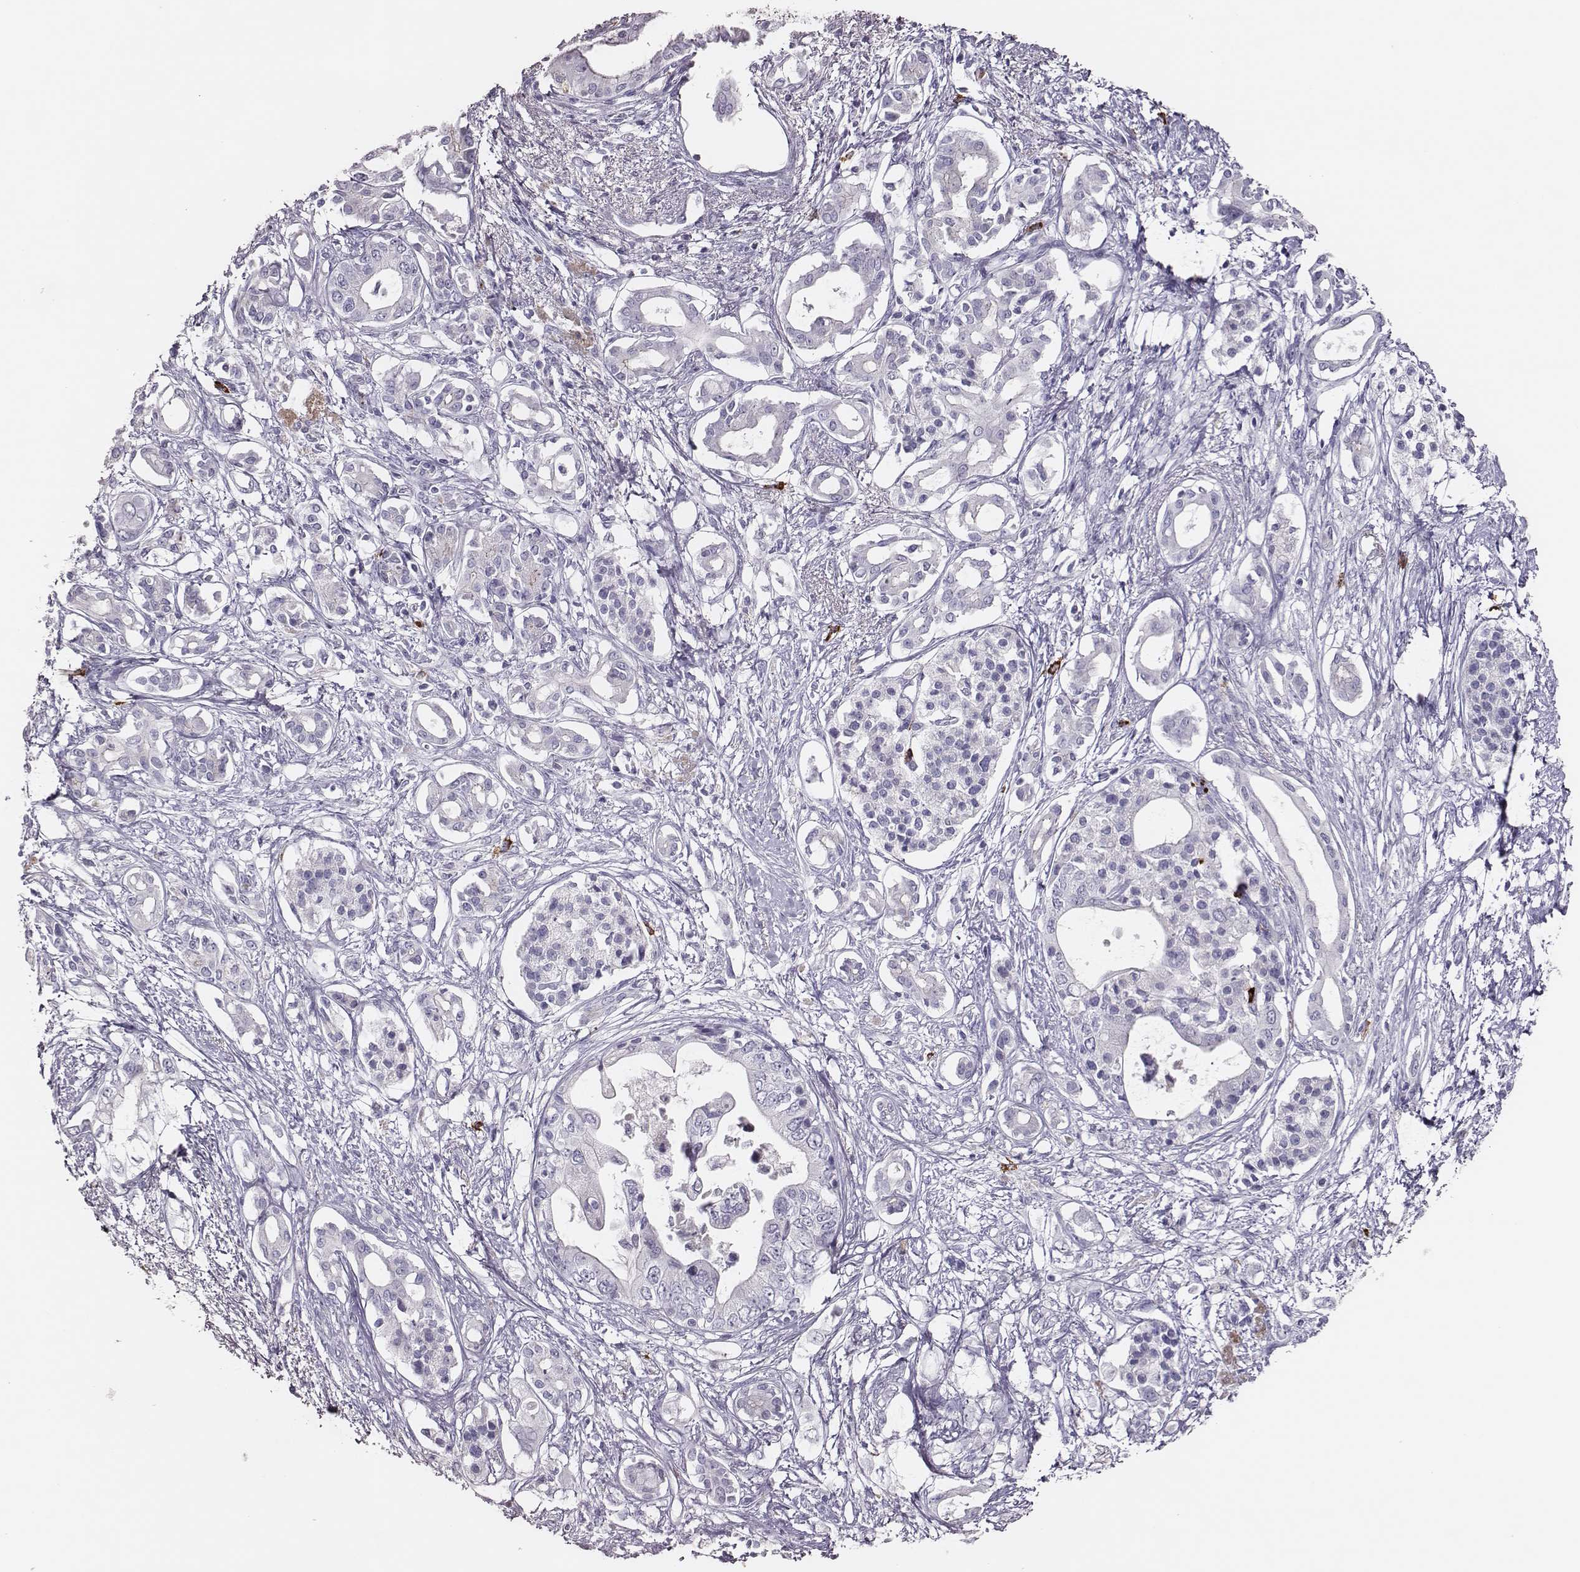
{"staining": {"intensity": "negative", "quantity": "none", "location": "none"}, "tissue": "pancreatic cancer", "cell_type": "Tumor cells", "image_type": "cancer", "snomed": [{"axis": "morphology", "description": "Adenocarcinoma, NOS"}, {"axis": "topography", "description": "Pancreas"}], "caption": "Tumor cells show no significant protein positivity in adenocarcinoma (pancreatic).", "gene": "P2RY10", "patient": {"sex": "female", "age": 63}}